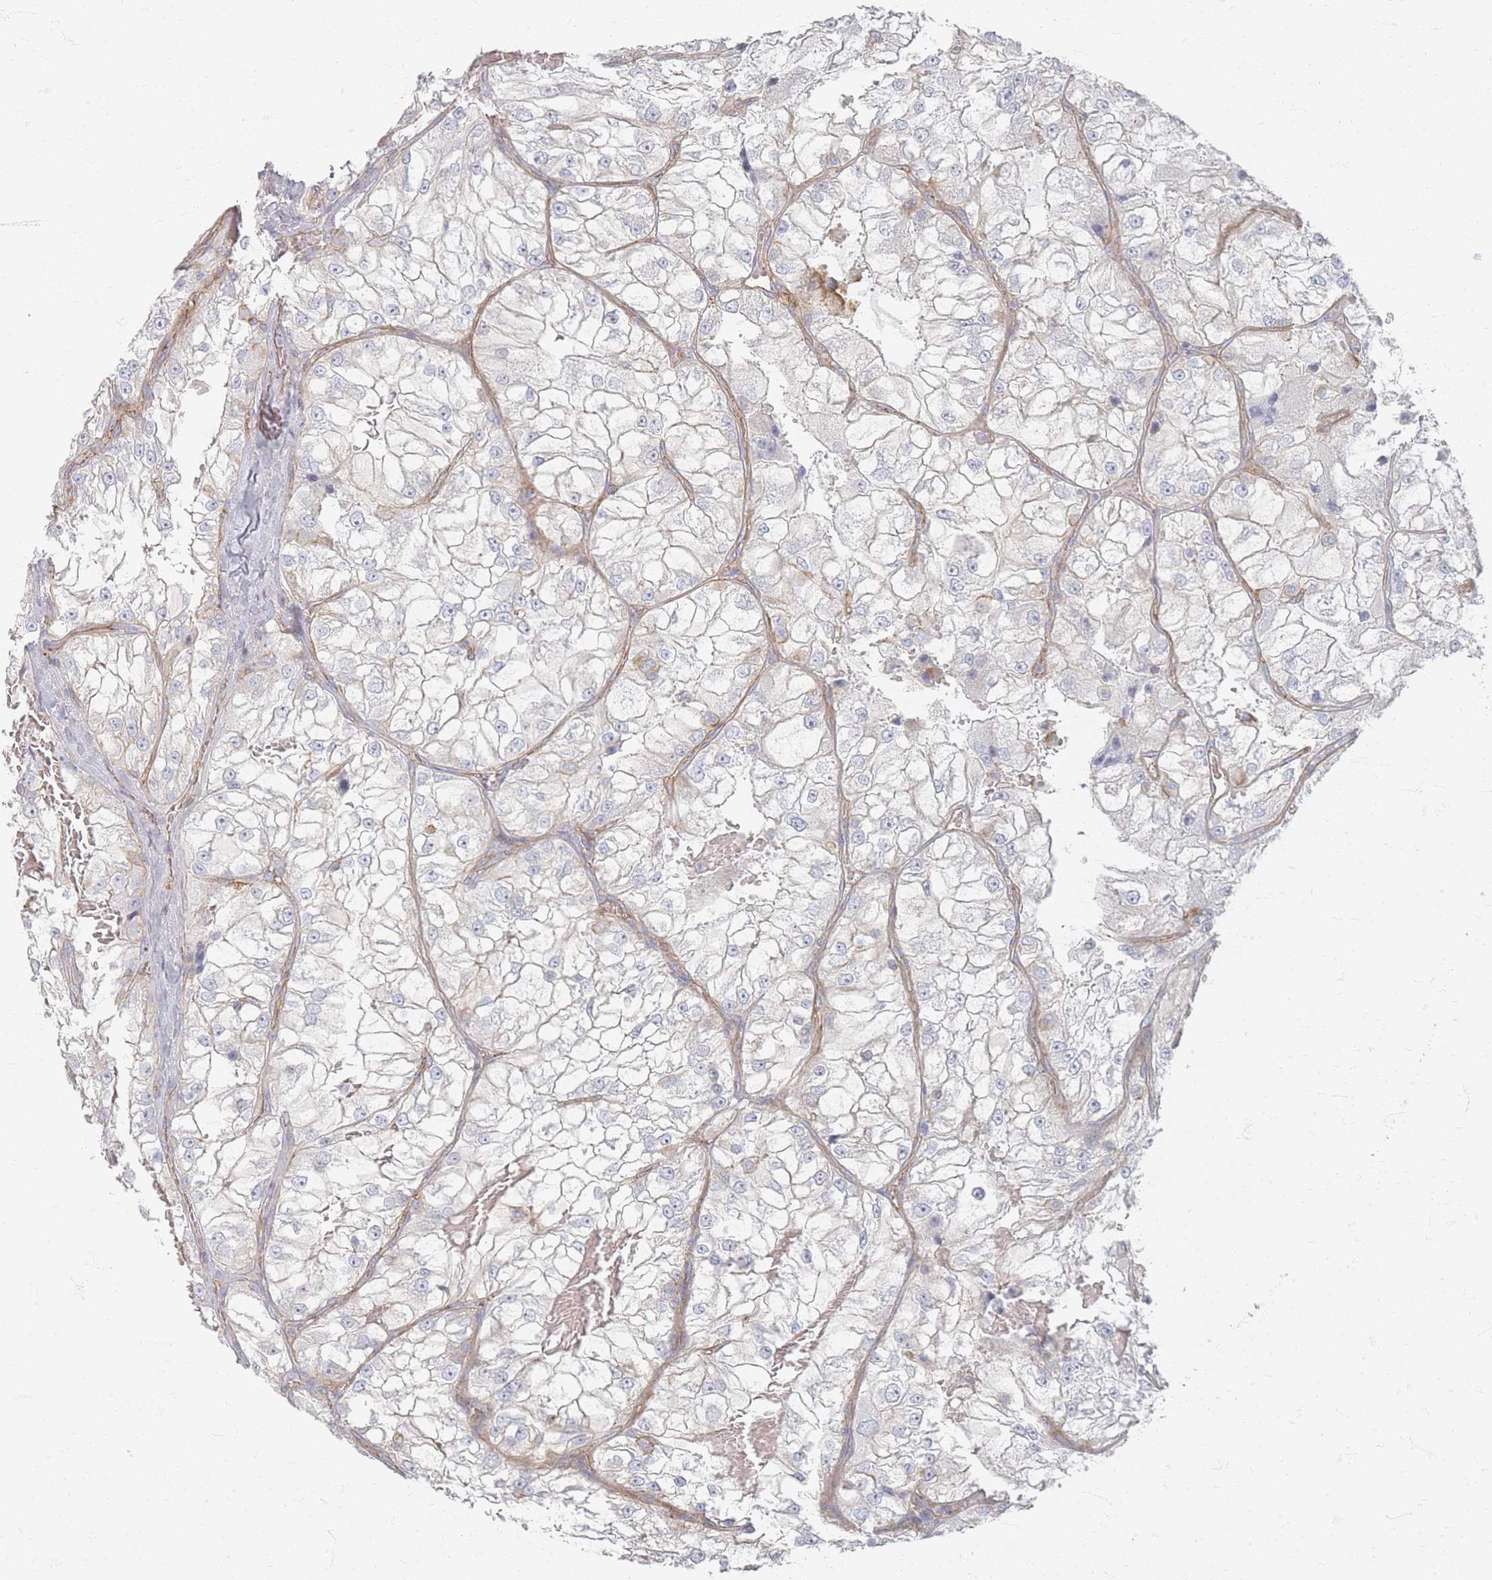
{"staining": {"intensity": "negative", "quantity": "none", "location": "none"}, "tissue": "renal cancer", "cell_type": "Tumor cells", "image_type": "cancer", "snomed": [{"axis": "morphology", "description": "Adenocarcinoma, NOS"}, {"axis": "topography", "description": "Kidney"}], "caption": "A high-resolution photomicrograph shows immunohistochemistry staining of renal cancer, which exhibits no significant staining in tumor cells.", "gene": "GNB1", "patient": {"sex": "female", "age": 72}}